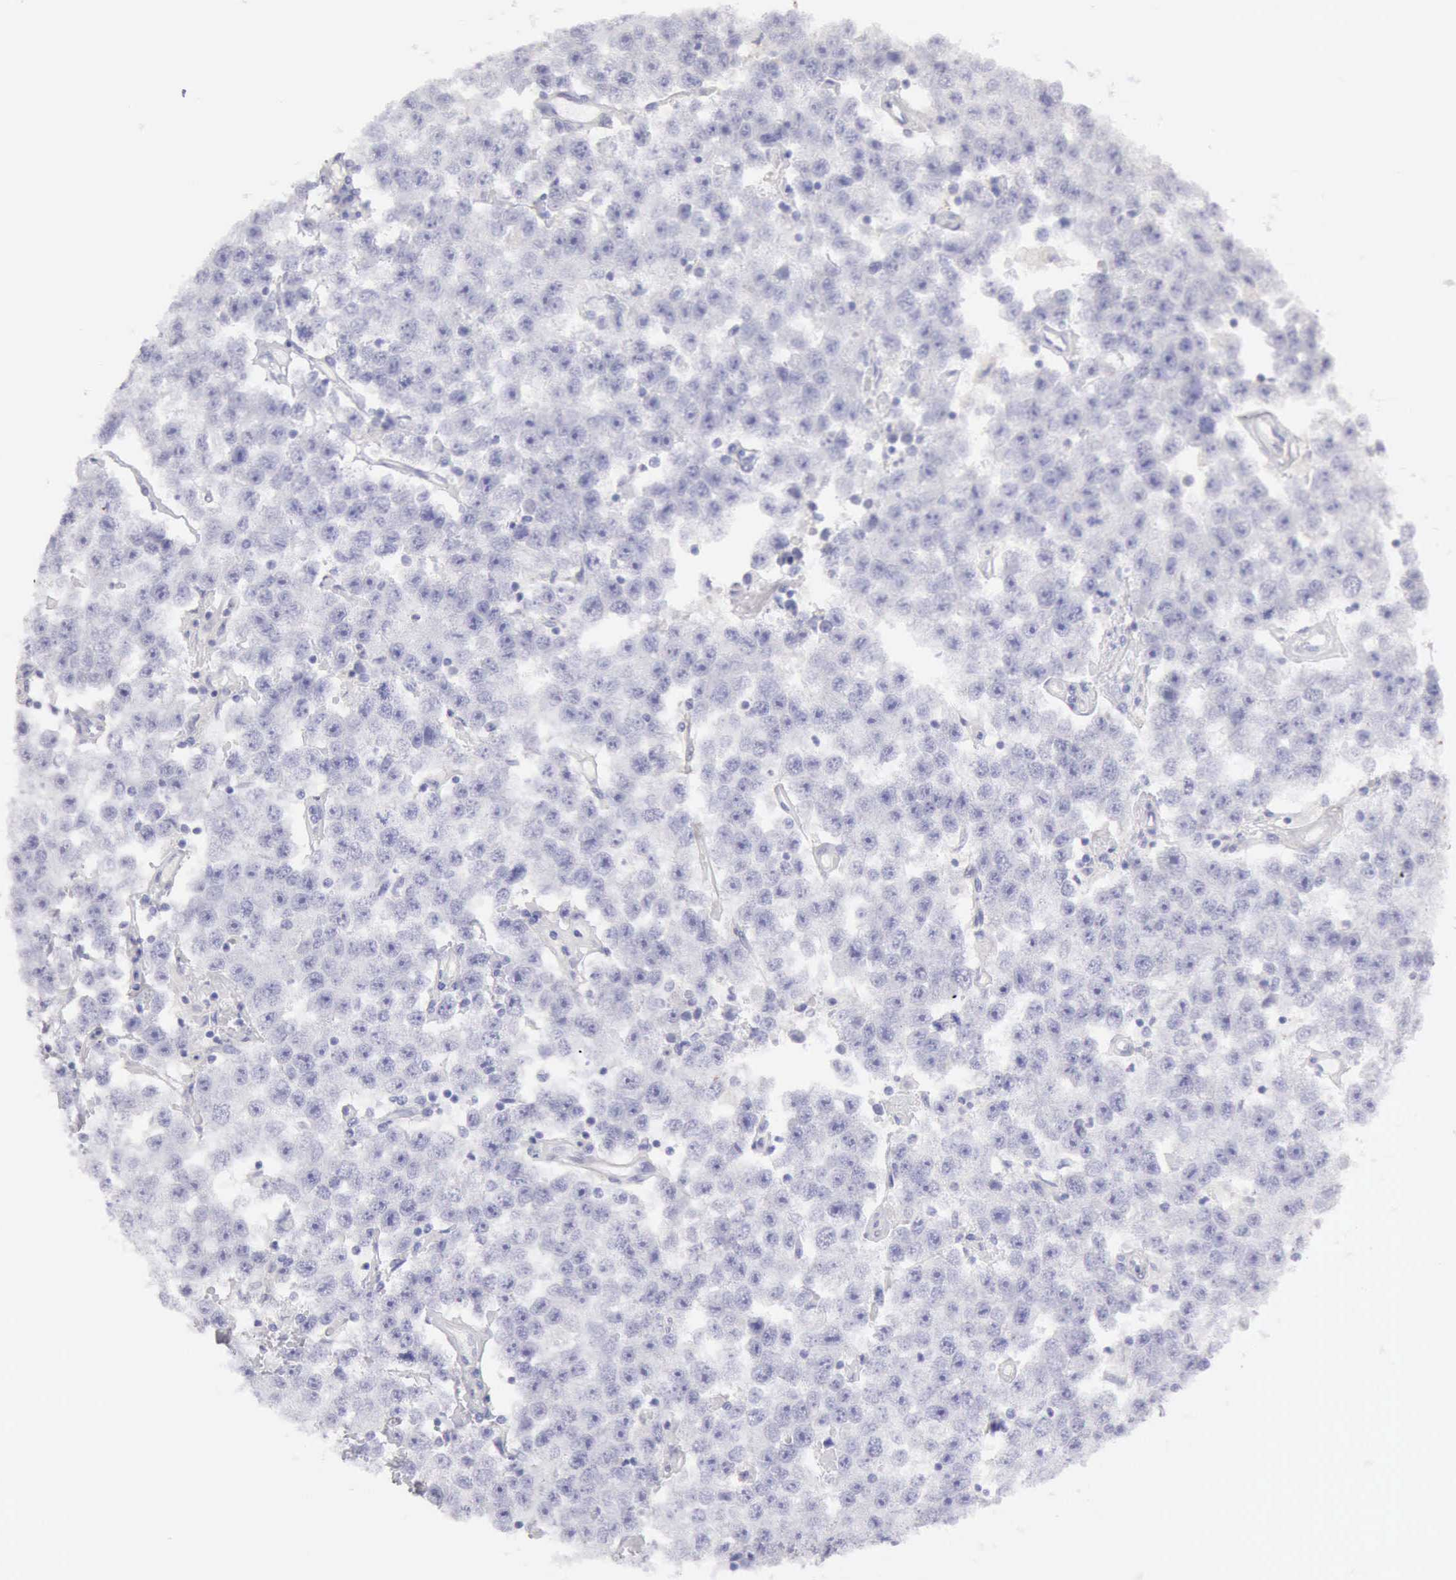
{"staining": {"intensity": "negative", "quantity": "none", "location": "none"}, "tissue": "testis cancer", "cell_type": "Tumor cells", "image_type": "cancer", "snomed": [{"axis": "morphology", "description": "Seminoma, NOS"}, {"axis": "topography", "description": "Testis"}], "caption": "This is a photomicrograph of IHC staining of testis cancer (seminoma), which shows no positivity in tumor cells. (DAB immunohistochemistry visualized using brightfield microscopy, high magnification).", "gene": "ARHGAP4", "patient": {"sex": "male", "age": 52}}